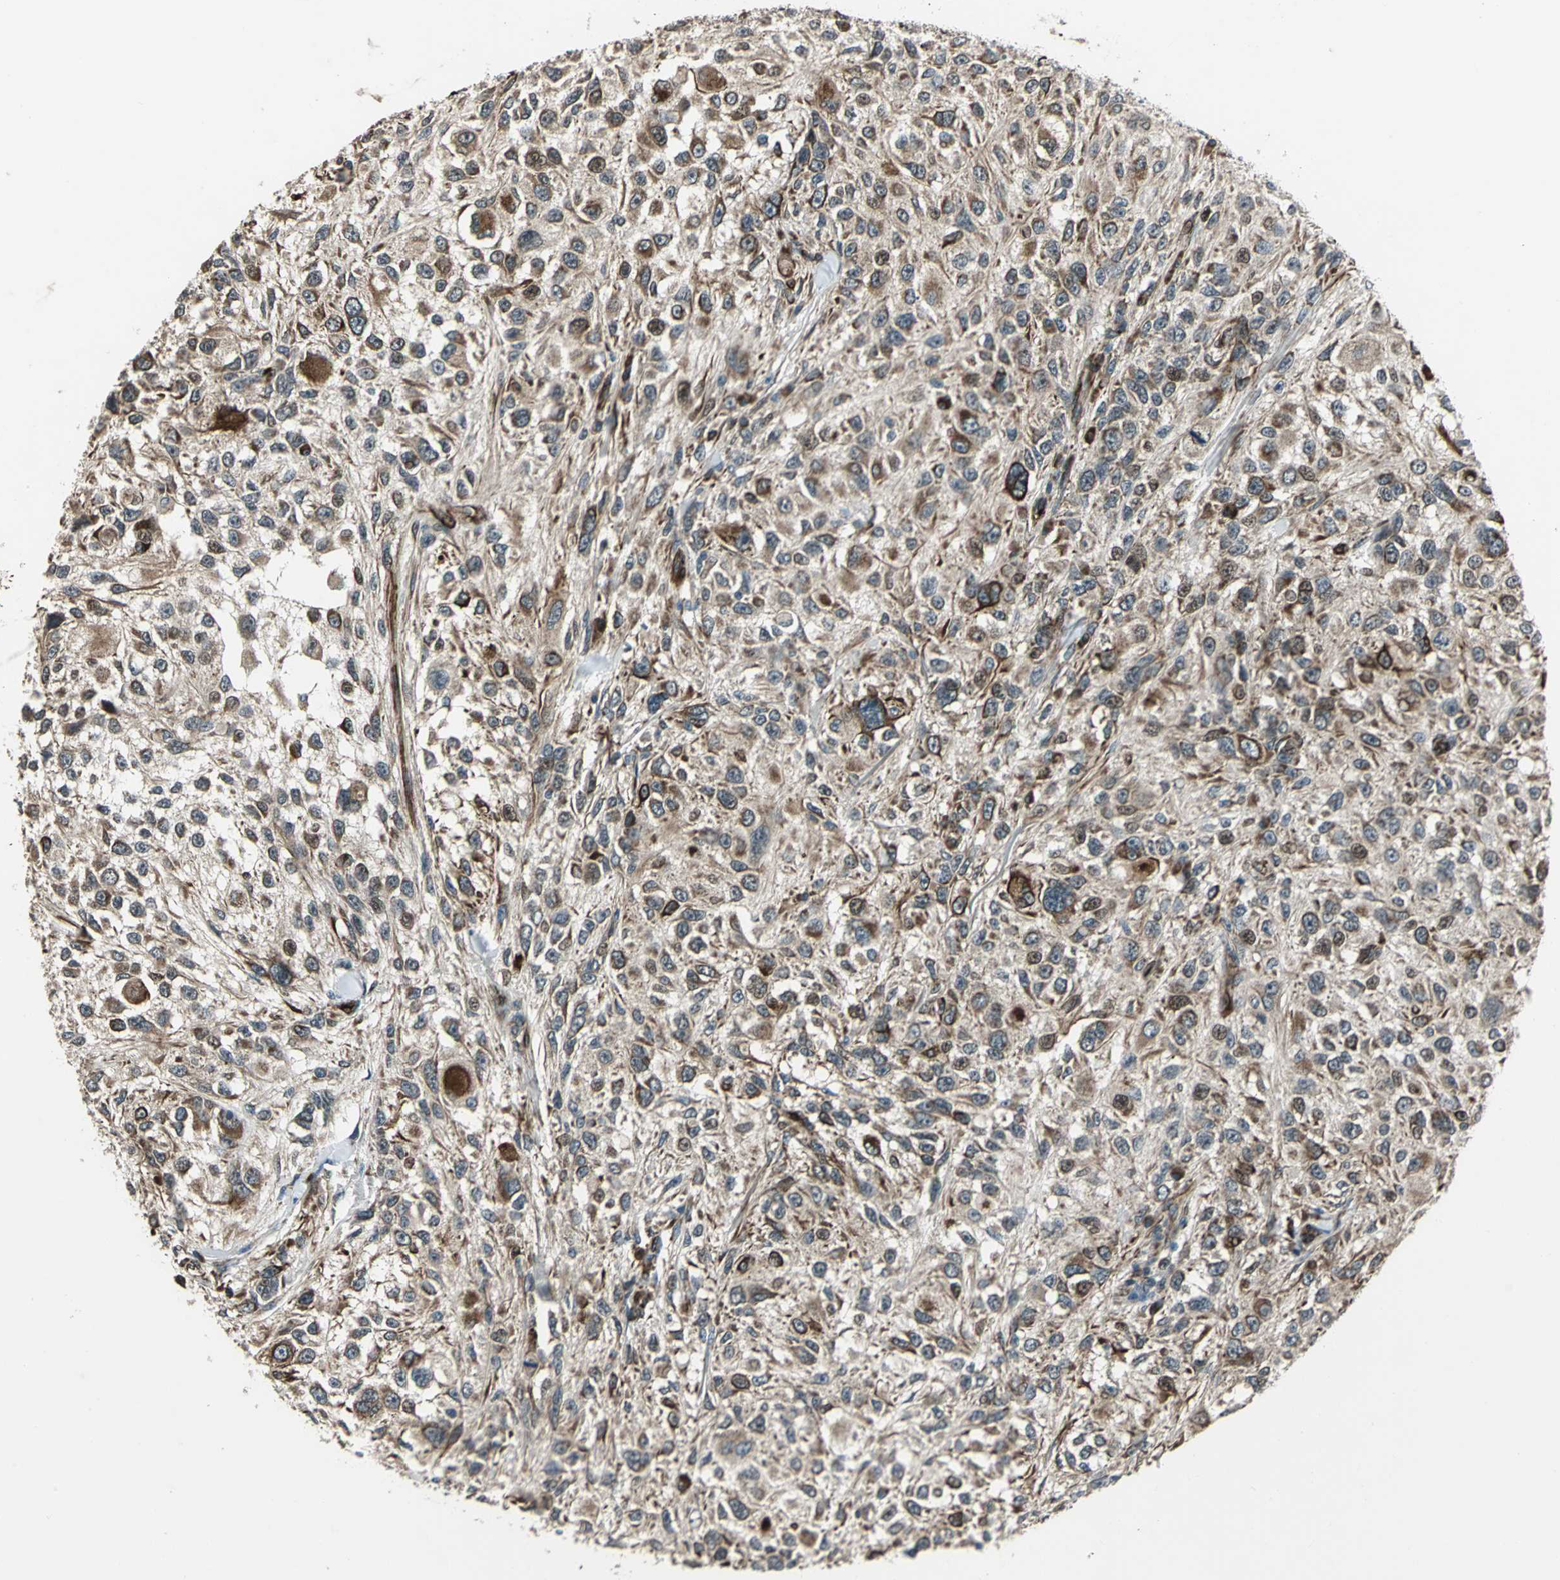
{"staining": {"intensity": "moderate", "quantity": ">75%", "location": "cytoplasmic/membranous"}, "tissue": "melanoma", "cell_type": "Tumor cells", "image_type": "cancer", "snomed": [{"axis": "morphology", "description": "Necrosis, NOS"}, {"axis": "morphology", "description": "Malignant melanoma, NOS"}, {"axis": "topography", "description": "Skin"}], "caption": "The immunohistochemical stain highlights moderate cytoplasmic/membranous positivity in tumor cells of melanoma tissue.", "gene": "EXD2", "patient": {"sex": "female", "age": 87}}